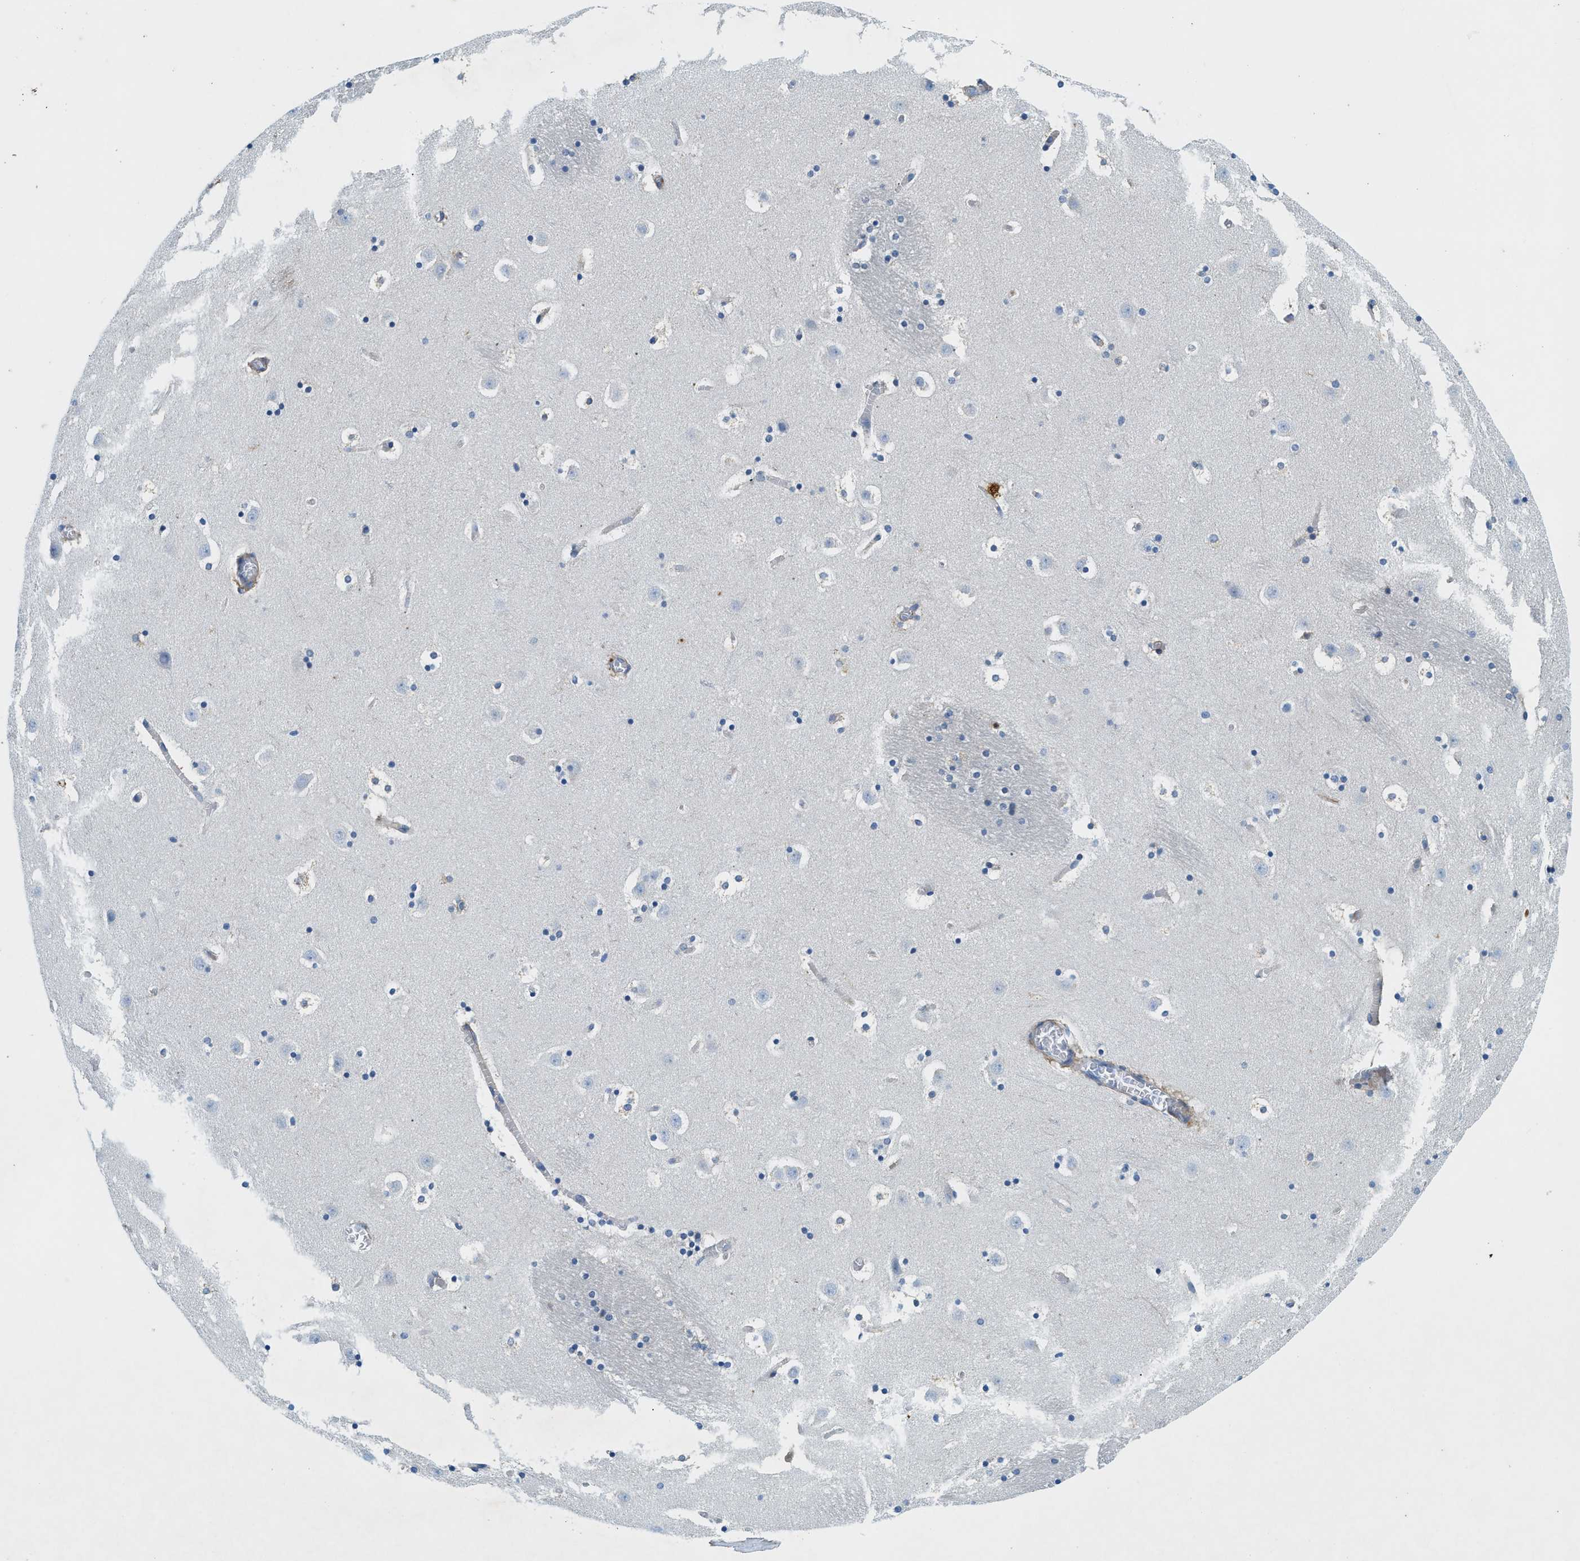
{"staining": {"intensity": "negative", "quantity": "none", "location": "none"}, "tissue": "caudate", "cell_type": "Glial cells", "image_type": "normal", "snomed": [{"axis": "morphology", "description": "Normal tissue, NOS"}, {"axis": "topography", "description": "Lateral ventricle wall"}], "caption": "Protein analysis of normal caudate exhibits no significant expression in glial cells. Nuclei are stained in blue.", "gene": "ZDHHC13", "patient": {"sex": "male", "age": 45}}